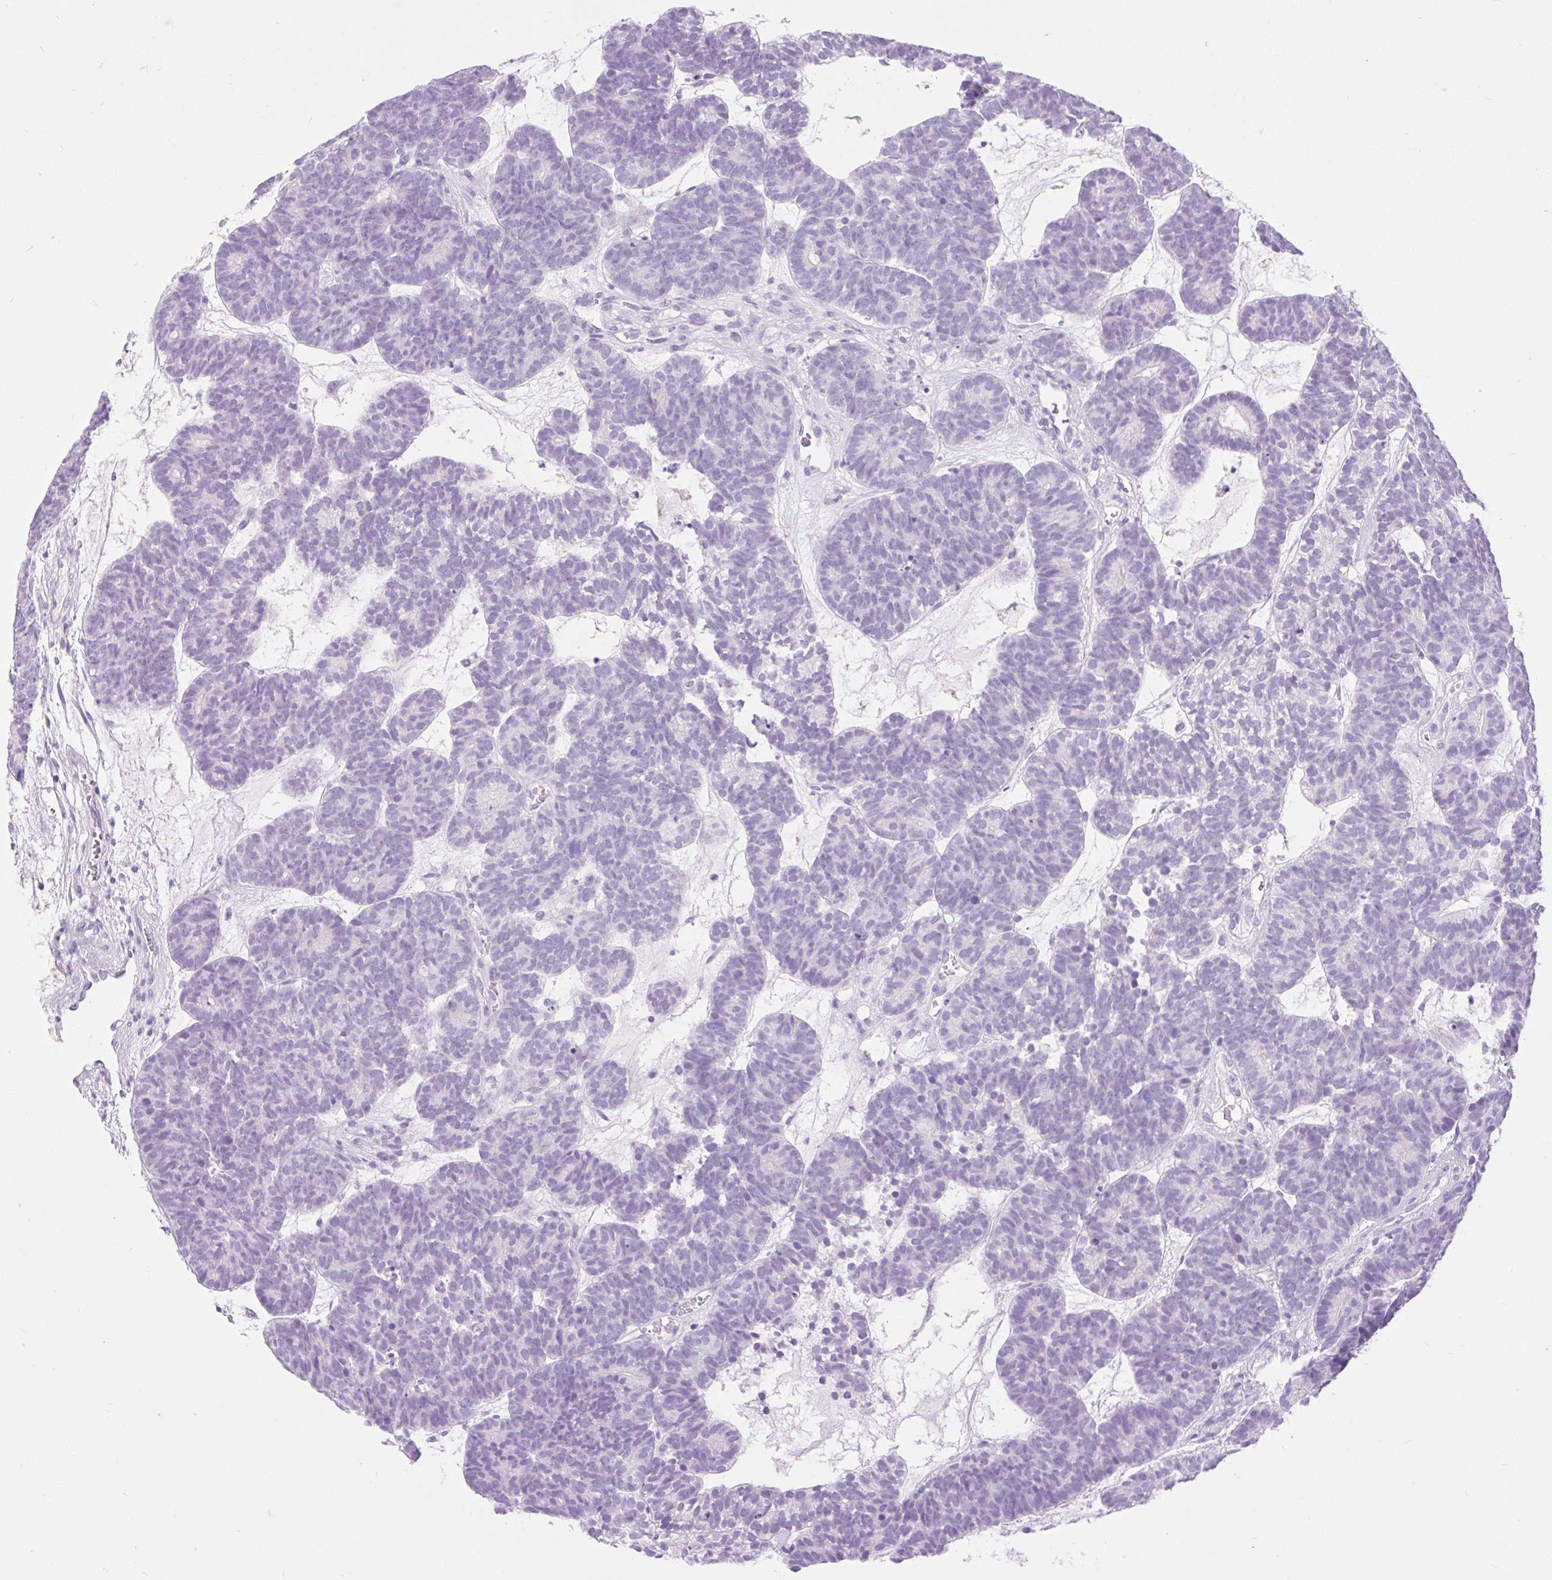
{"staining": {"intensity": "negative", "quantity": "none", "location": "none"}, "tissue": "head and neck cancer", "cell_type": "Tumor cells", "image_type": "cancer", "snomed": [{"axis": "morphology", "description": "Adenocarcinoma, NOS"}, {"axis": "topography", "description": "Head-Neck"}], "caption": "The image displays no staining of tumor cells in head and neck cancer (adenocarcinoma).", "gene": "SLC25A40", "patient": {"sex": "female", "age": 81}}